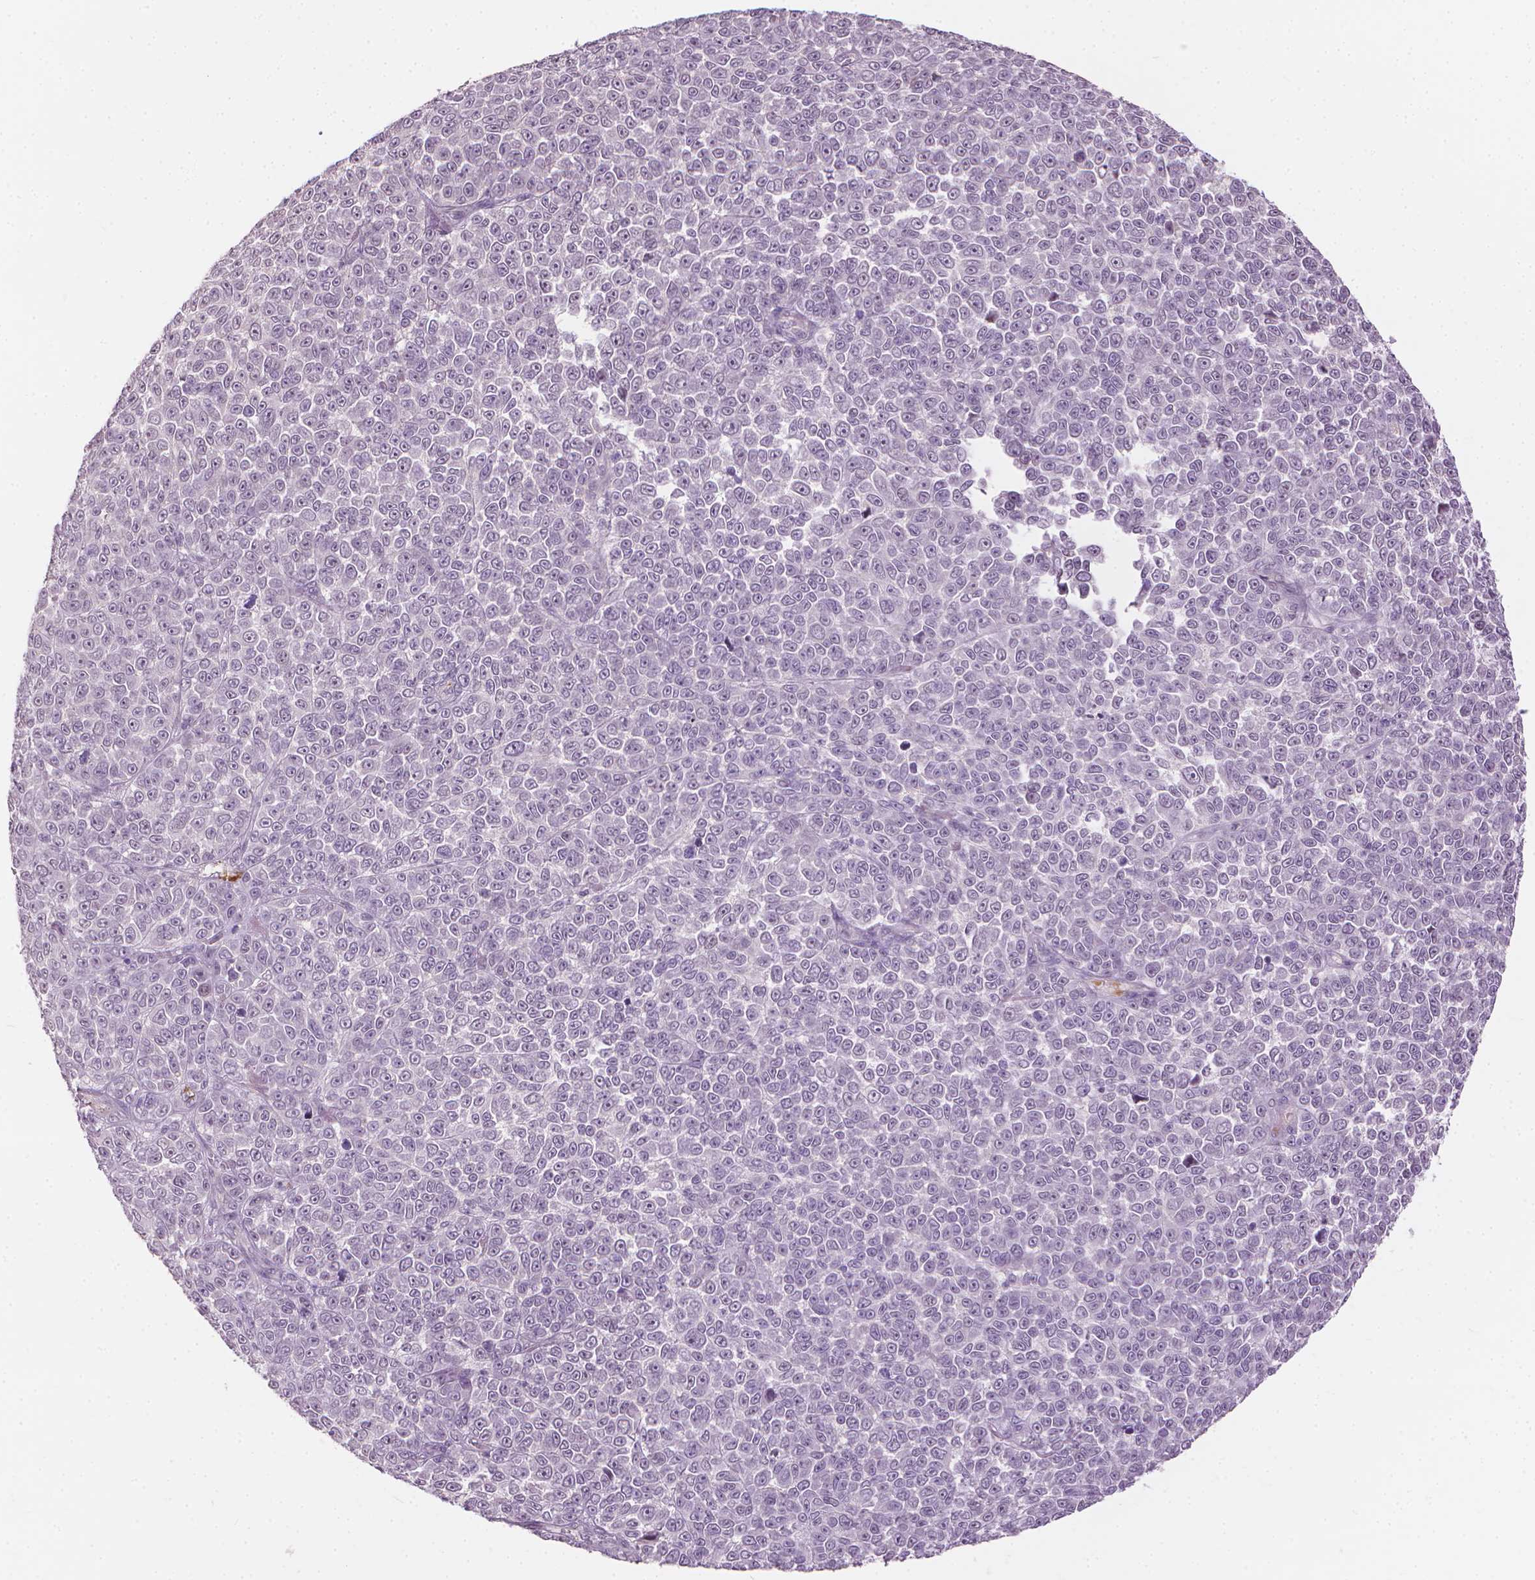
{"staining": {"intensity": "negative", "quantity": "none", "location": "none"}, "tissue": "melanoma", "cell_type": "Tumor cells", "image_type": "cancer", "snomed": [{"axis": "morphology", "description": "Malignant melanoma, NOS"}, {"axis": "topography", "description": "Skin"}], "caption": "Immunohistochemical staining of malignant melanoma reveals no significant positivity in tumor cells. (DAB IHC visualized using brightfield microscopy, high magnification).", "gene": "SAXO2", "patient": {"sex": "female", "age": 95}}